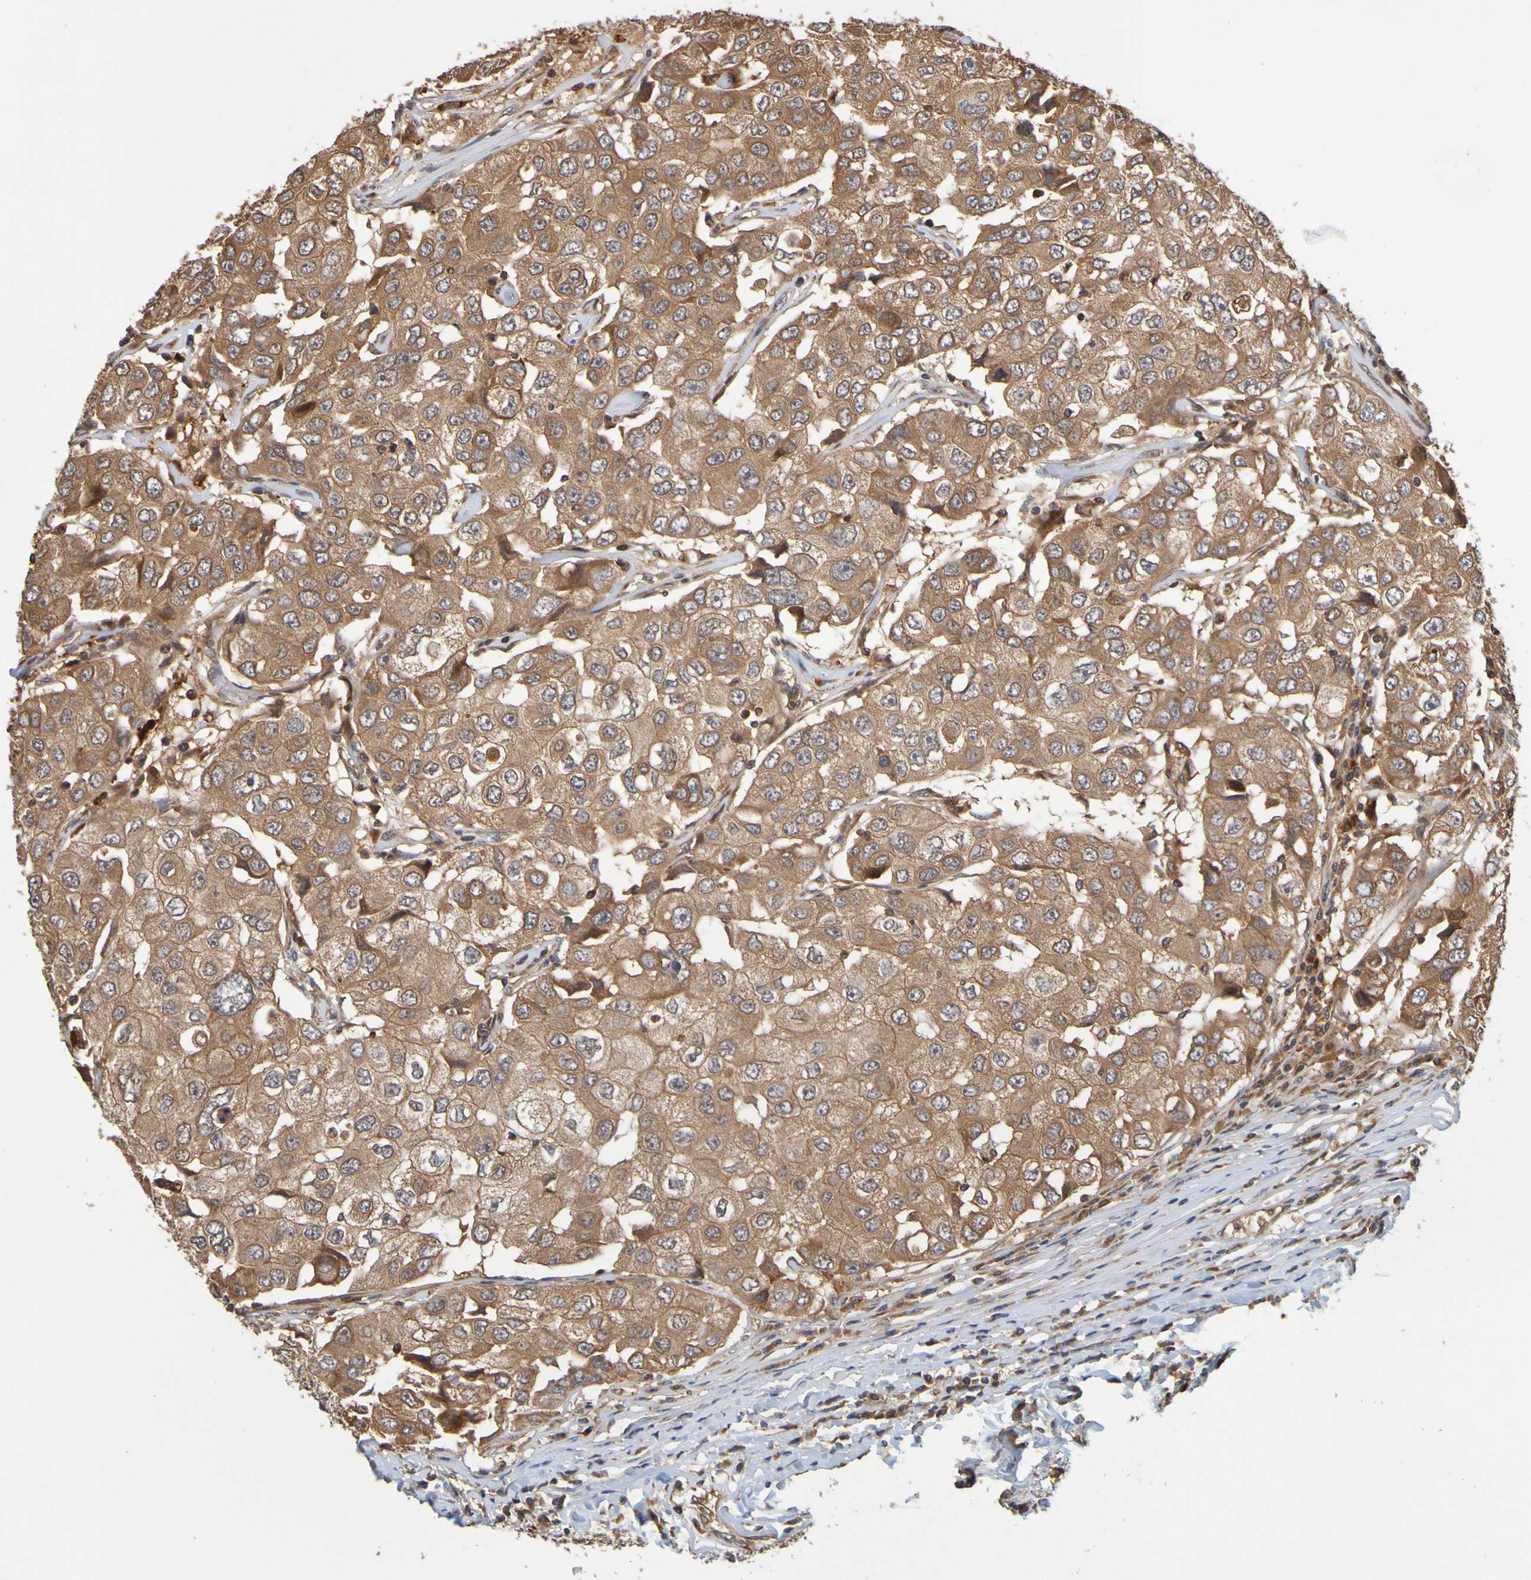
{"staining": {"intensity": "moderate", "quantity": ">75%", "location": "cytoplasmic/membranous"}, "tissue": "breast cancer", "cell_type": "Tumor cells", "image_type": "cancer", "snomed": [{"axis": "morphology", "description": "Duct carcinoma"}, {"axis": "topography", "description": "Breast"}], "caption": "A brown stain highlights moderate cytoplasmic/membranous positivity of a protein in breast invasive ductal carcinoma tumor cells.", "gene": "OCRL", "patient": {"sex": "female", "age": 27}}